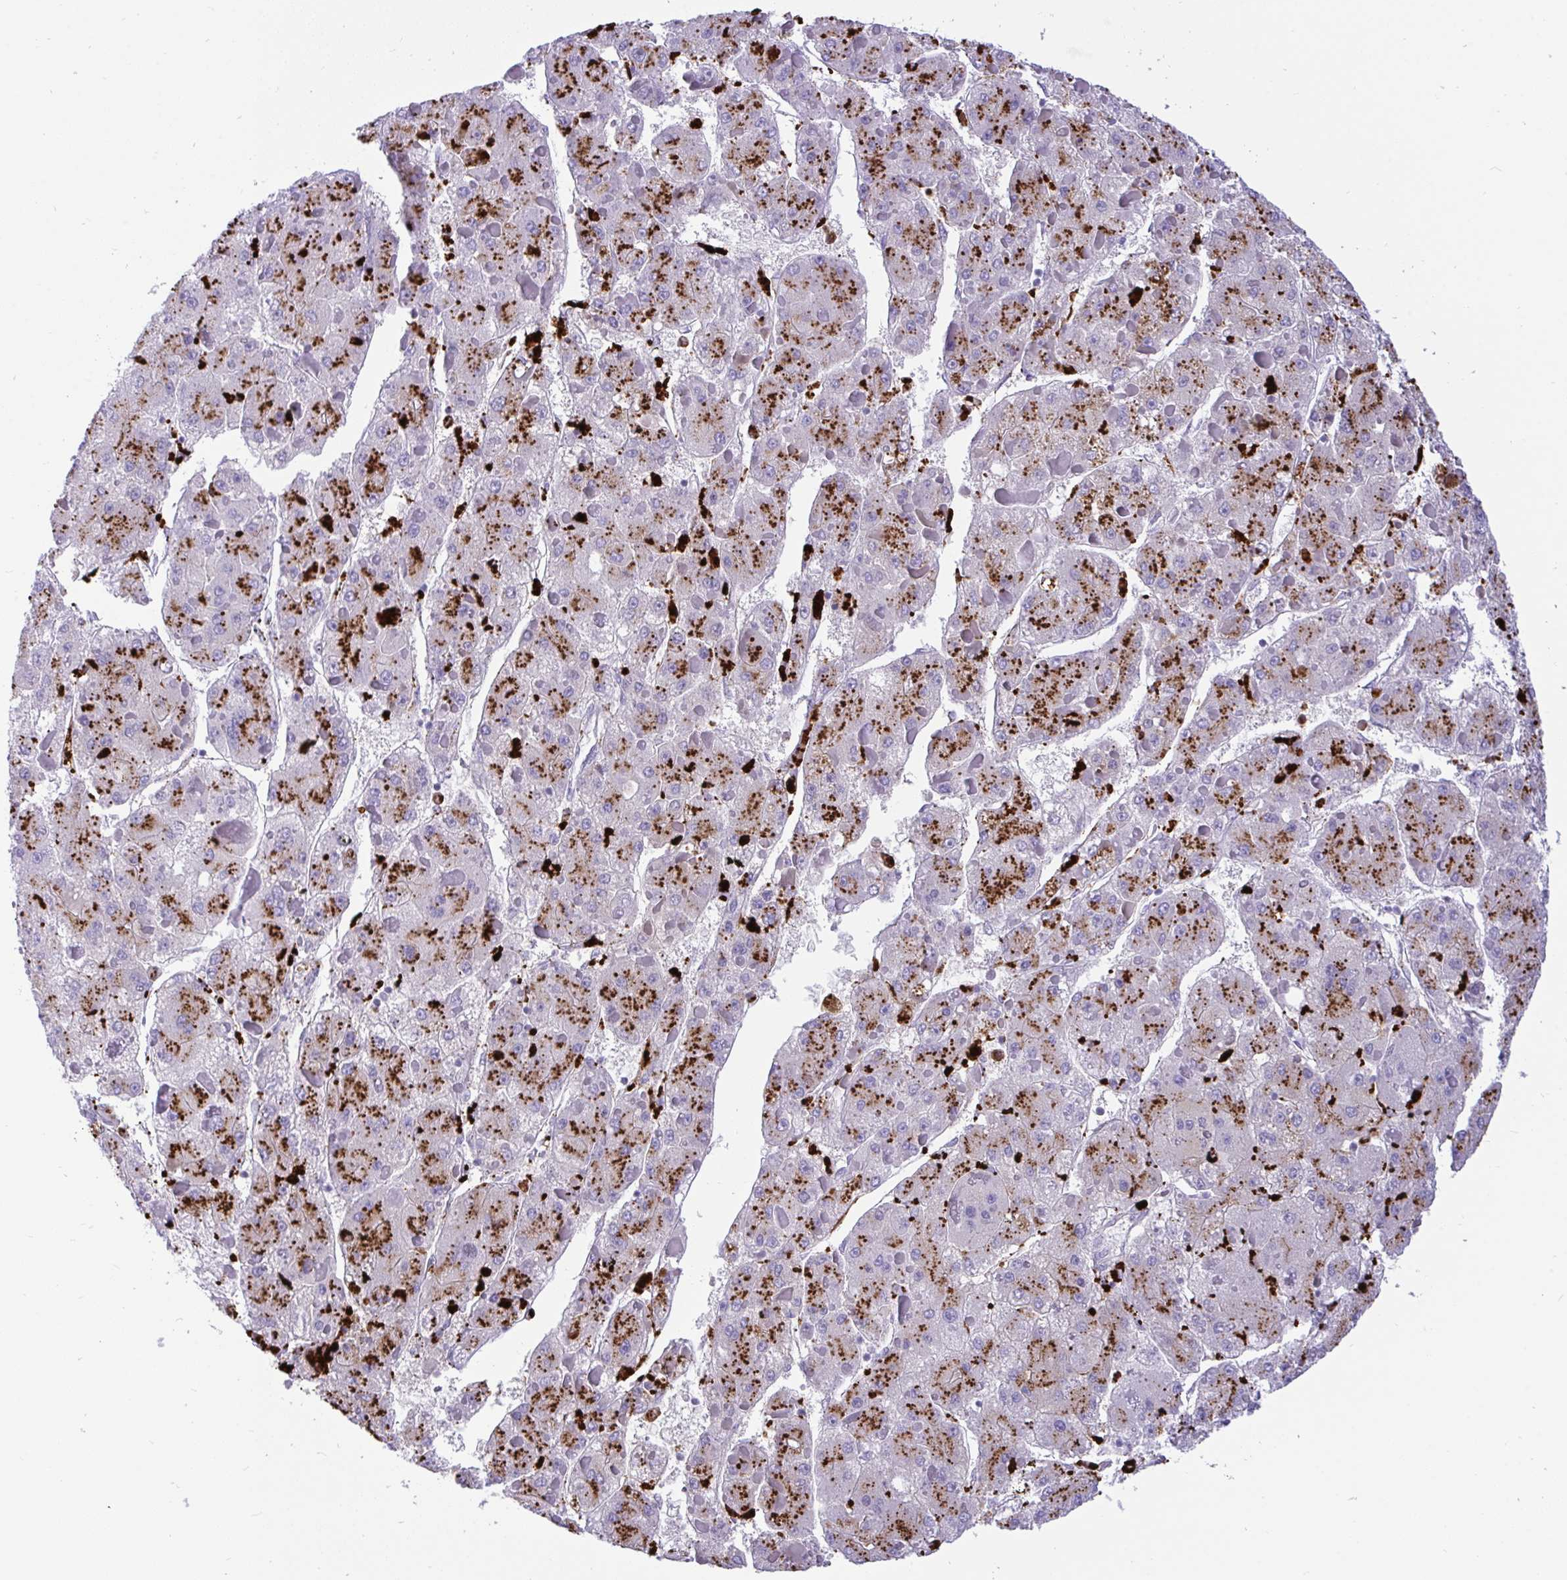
{"staining": {"intensity": "strong", "quantity": "25%-75%", "location": "cytoplasmic/membranous"}, "tissue": "liver cancer", "cell_type": "Tumor cells", "image_type": "cancer", "snomed": [{"axis": "morphology", "description": "Carcinoma, Hepatocellular, NOS"}, {"axis": "topography", "description": "Liver"}], "caption": "Strong cytoplasmic/membranous protein expression is appreciated in approximately 25%-75% of tumor cells in liver cancer. Using DAB (3,3'-diaminobenzidine) (brown) and hematoxylin (blue) stains, captured at high magnification using brightfield microscopy.", "gene": "CPVL", "patient": {"sex": "female", "age": 73}}